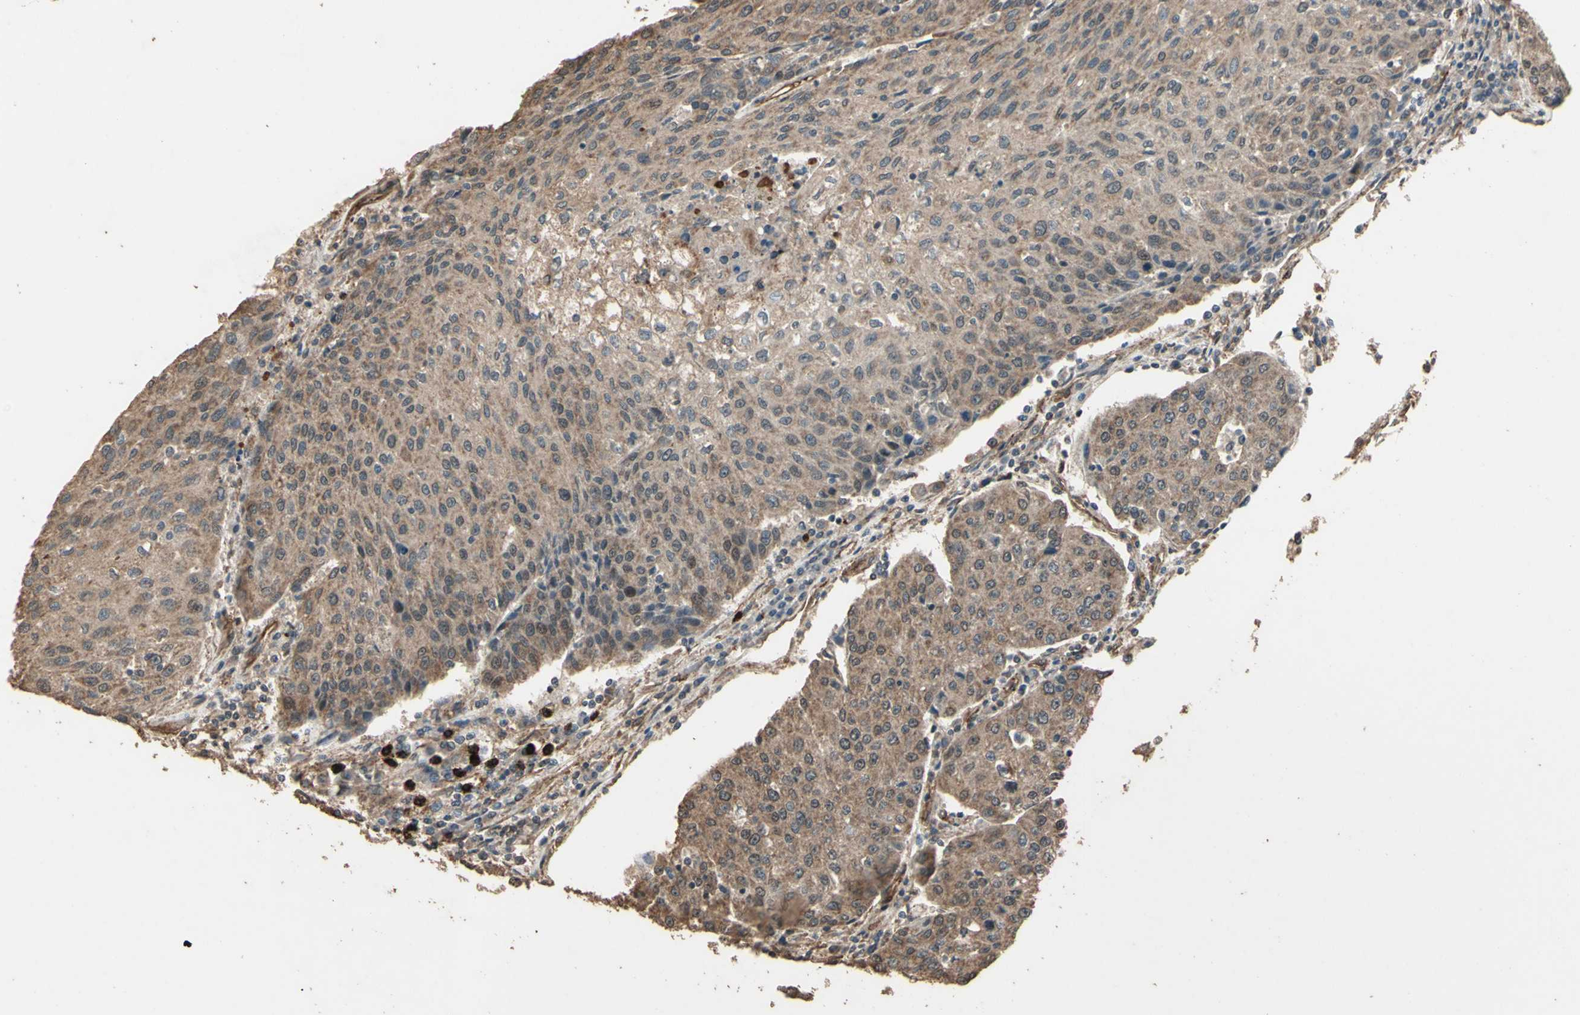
{"staining": {"intensity": "moderate", "quantity": ">75%", "location": "cytoplasmic/membranous"}, "tissue": "urothelial cancer", "cell_type": "Tumor cells", "image_type": "cancer", "snomed": [{"axis": "morphology", "description": "Urothelial carcinoma, High grade"}, {"axis": "topography", "description": "Urinary bladder"}], "caption": "An image showing moderate cytoplasmic/membranous expression in about >75% of tumor cells in urothelial carcinoma (high-grade), as visualized by brown immunohistochemical staining.", "gene": "TSPO", "patient": {"sex": "female", "age": 85}}